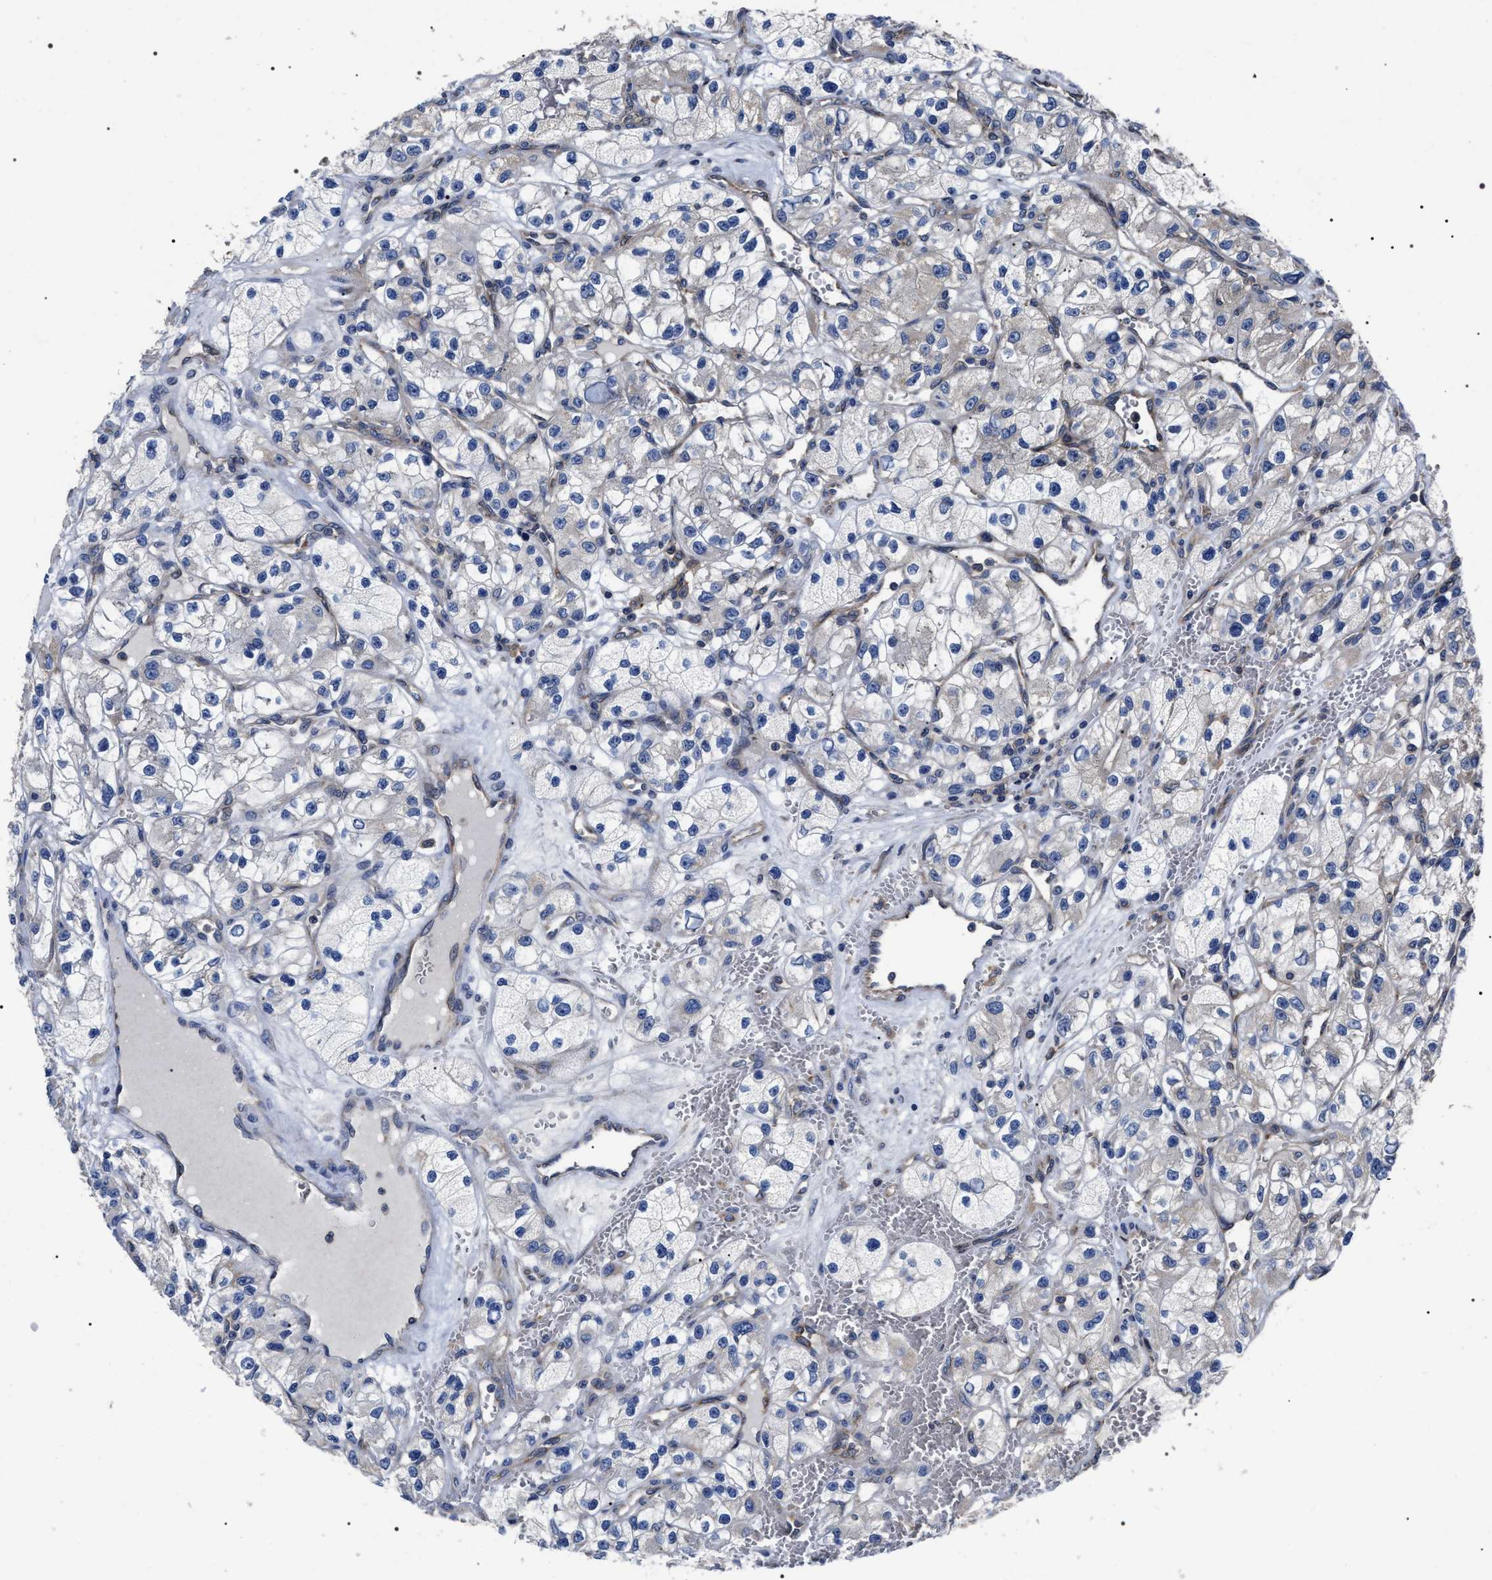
{"staining": {"intensity": "negative", "quantity": "none", "location": "none"}, "tissue": "renal cancer", "cell_type": "Tumor cells", "image_type": "cancer", "snomed": [{"axis": "morphology", "description": "Adenocarcinoma, NOS"}, {"axis": "topography", "description": "Kidney"}], "caption": "High power microscopy micrograph of an immunohistochemistry (IHC) image of renal cancer (adenocarcinoma), revealing no significant positivity in tumor cells.", "gene": "MIS18A", "patient": {"sex": "female", "age": 57}}